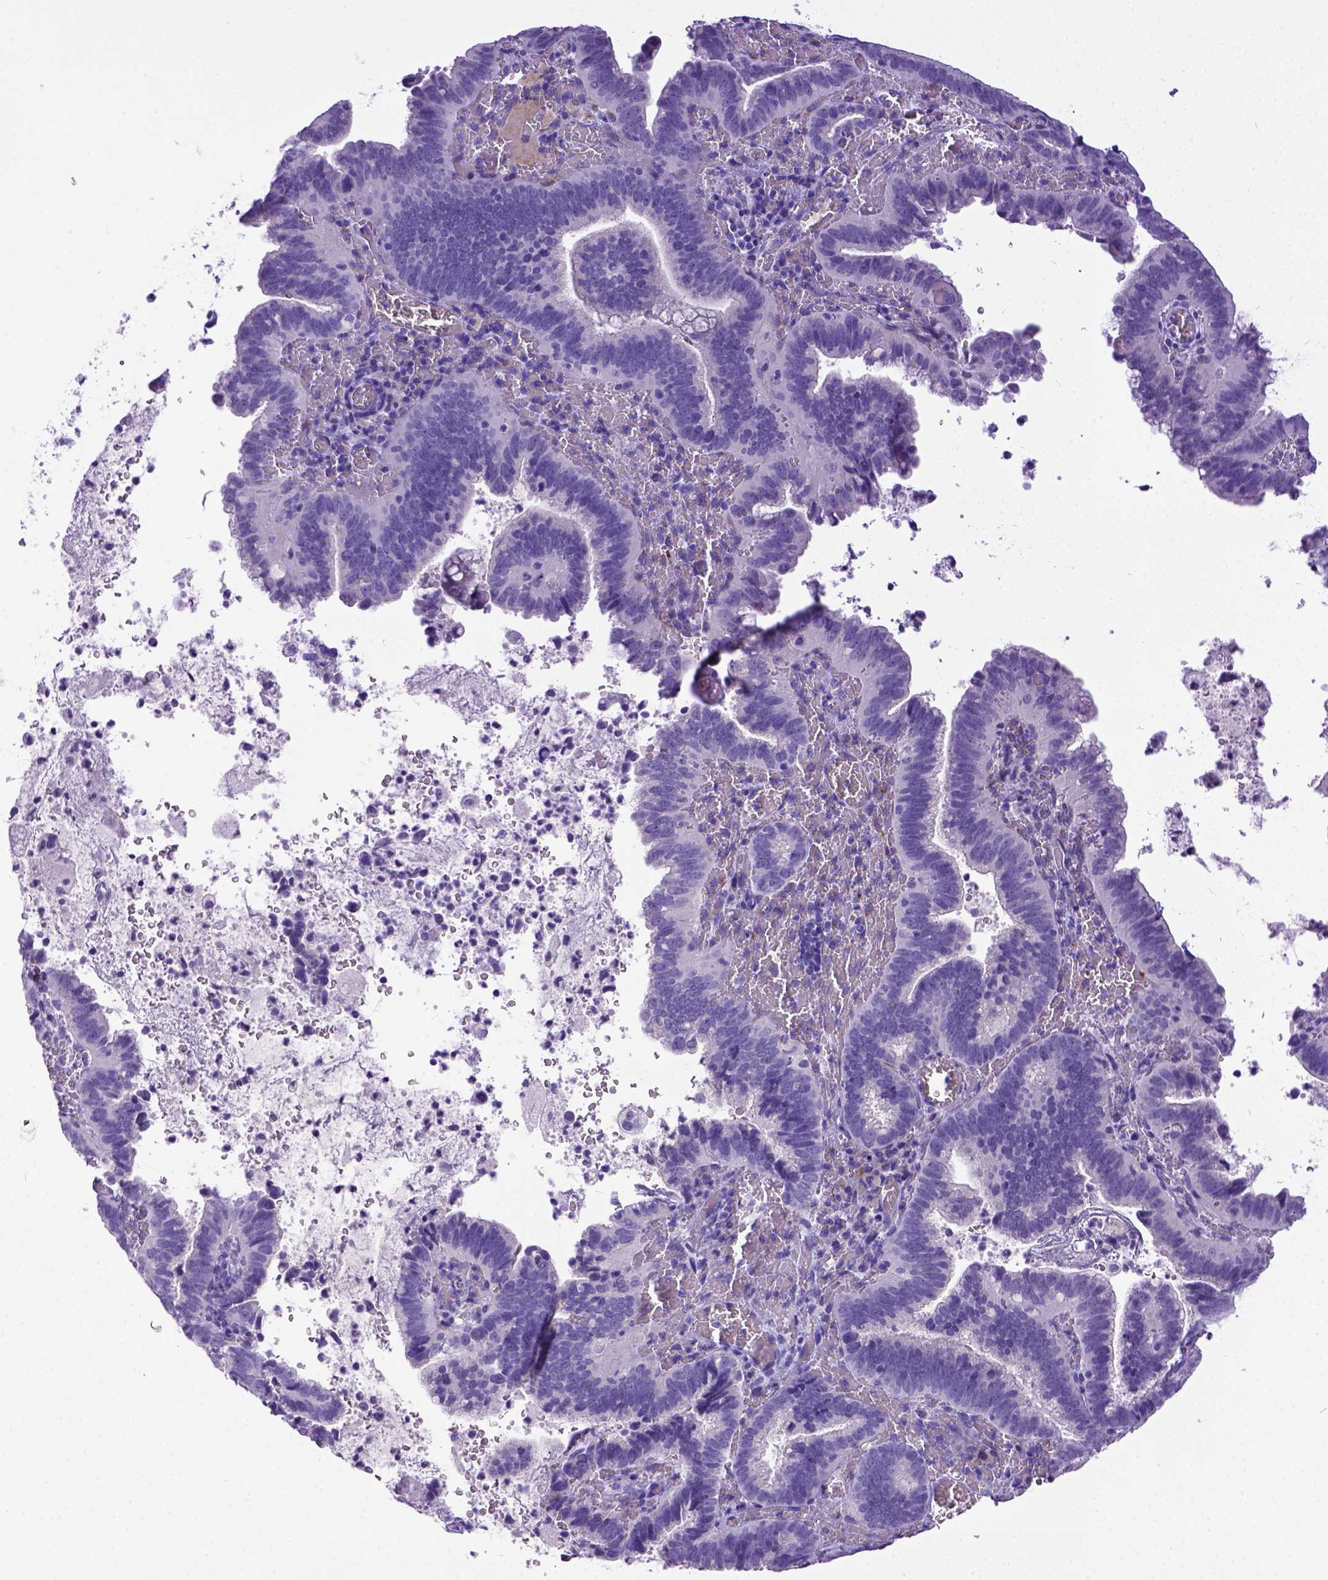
{"staining": {"intensity": "negative", "quantity": "none", "location": "none"}, "tissue": "cervical cancer", "cell_type": "Tumor cells", "image_type": "cancer", "snomed": [{"axis": "morphology", "description": "Adenocarcinoma, NOS"}, {"axis": "topography", "description": "Cervix"}], "caption": "A micrograph of human cervical cancer is negative for staining in tumor cells. (Immunohistochemistry (ihc), brightfield microscopy, high magnification).", "gene": "IGF2", "patient": {"sex": "female", "age": 61}}